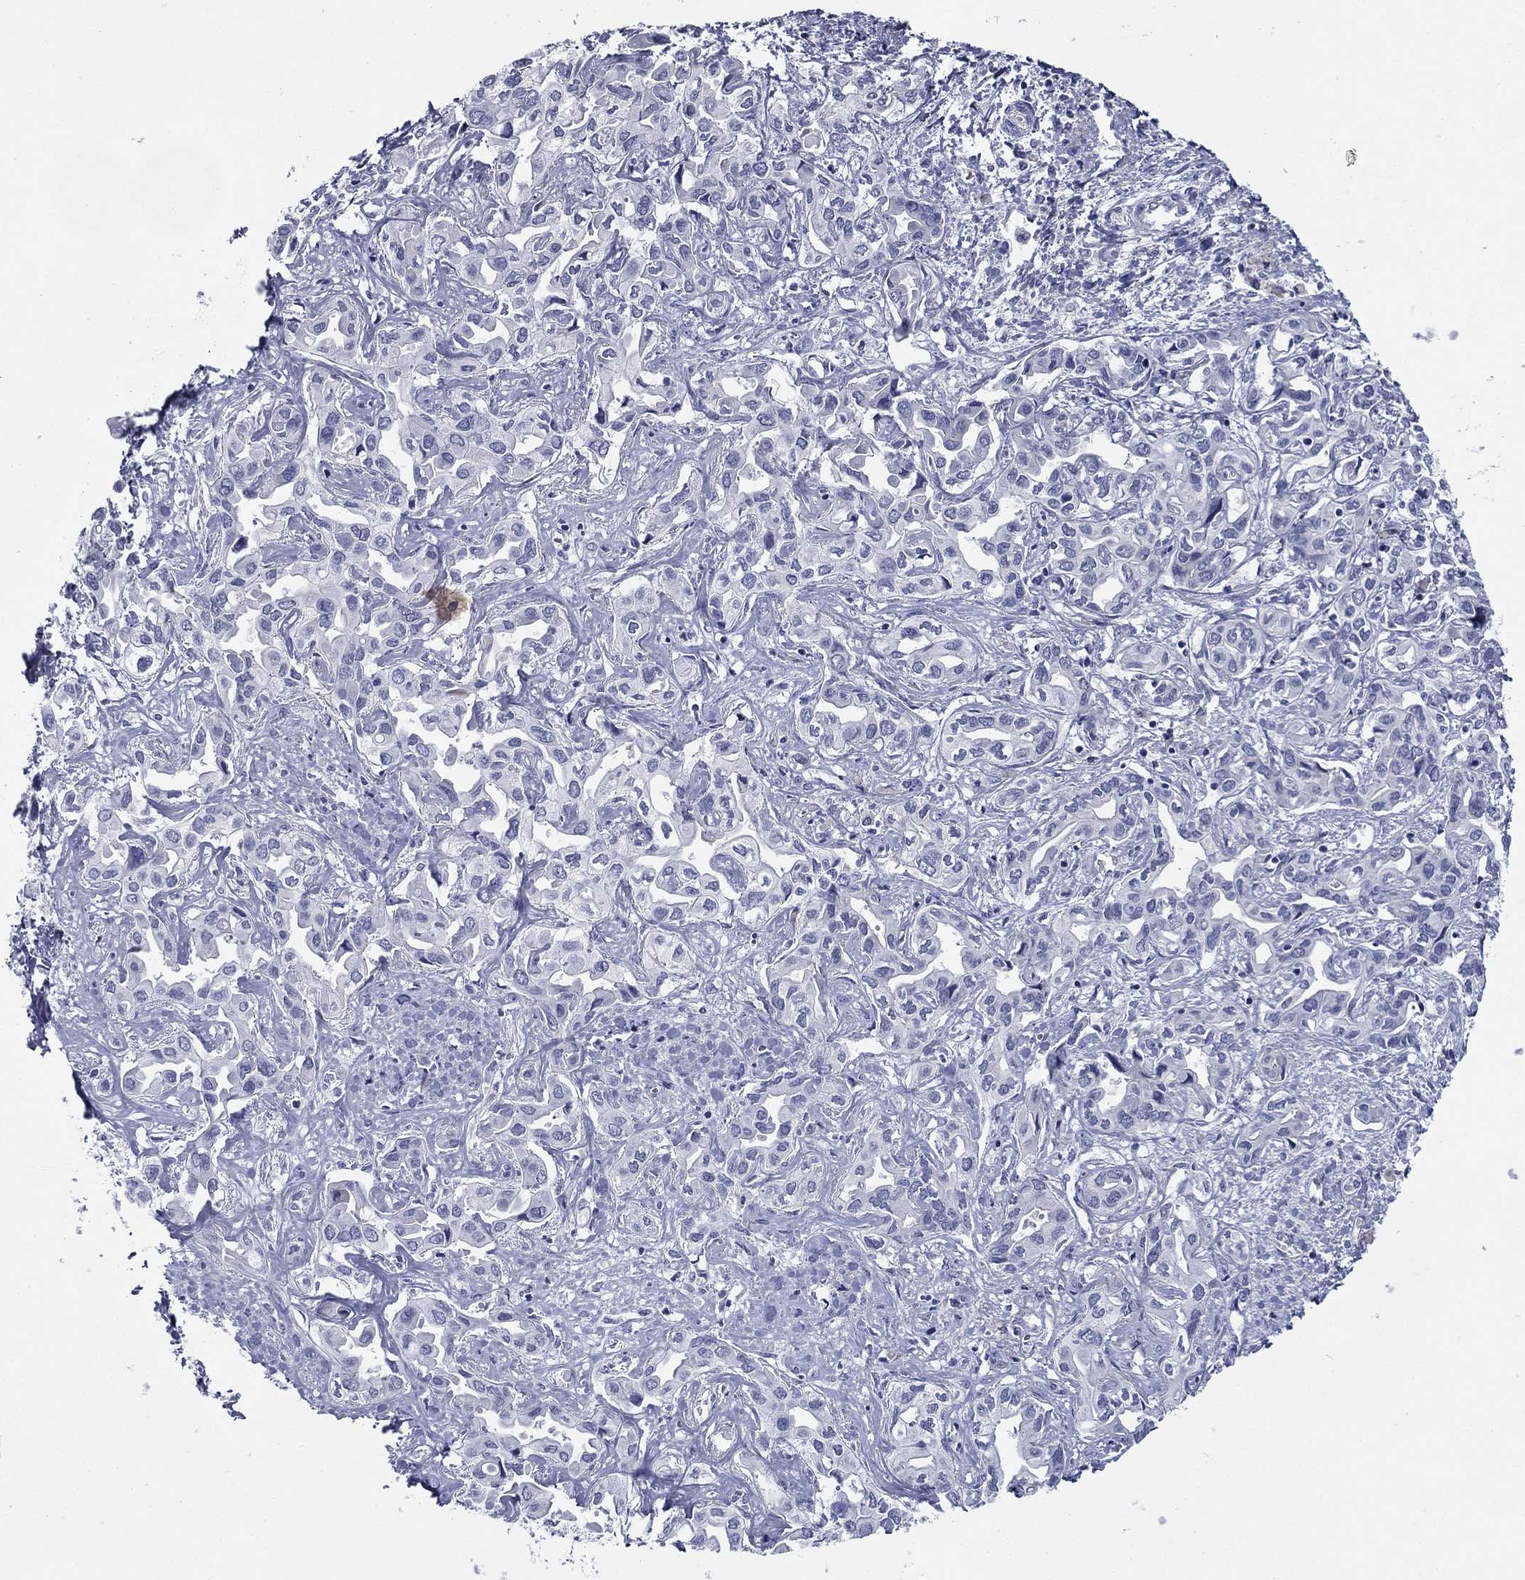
{"staining": {"intensity": "negative", "quantity": "none", "location": "none"}, "tissue": "liver cancer", "cell_type": "Tumor cells", "image_type": "cancer", "snomed": [{"axis": "morphology", "description": "Cholangiocarcinoma"}, {"axis": "topography", "description": "Liver"}], "caption": "Tumor cells are negative for brown protein staining in cholangiocarcinoma (liver). (Immunohistochemistry (ihc), brightfield microscopy, high magnification).", "gene": "ZP2", "patient": {"sex": "female", "age": 64}}